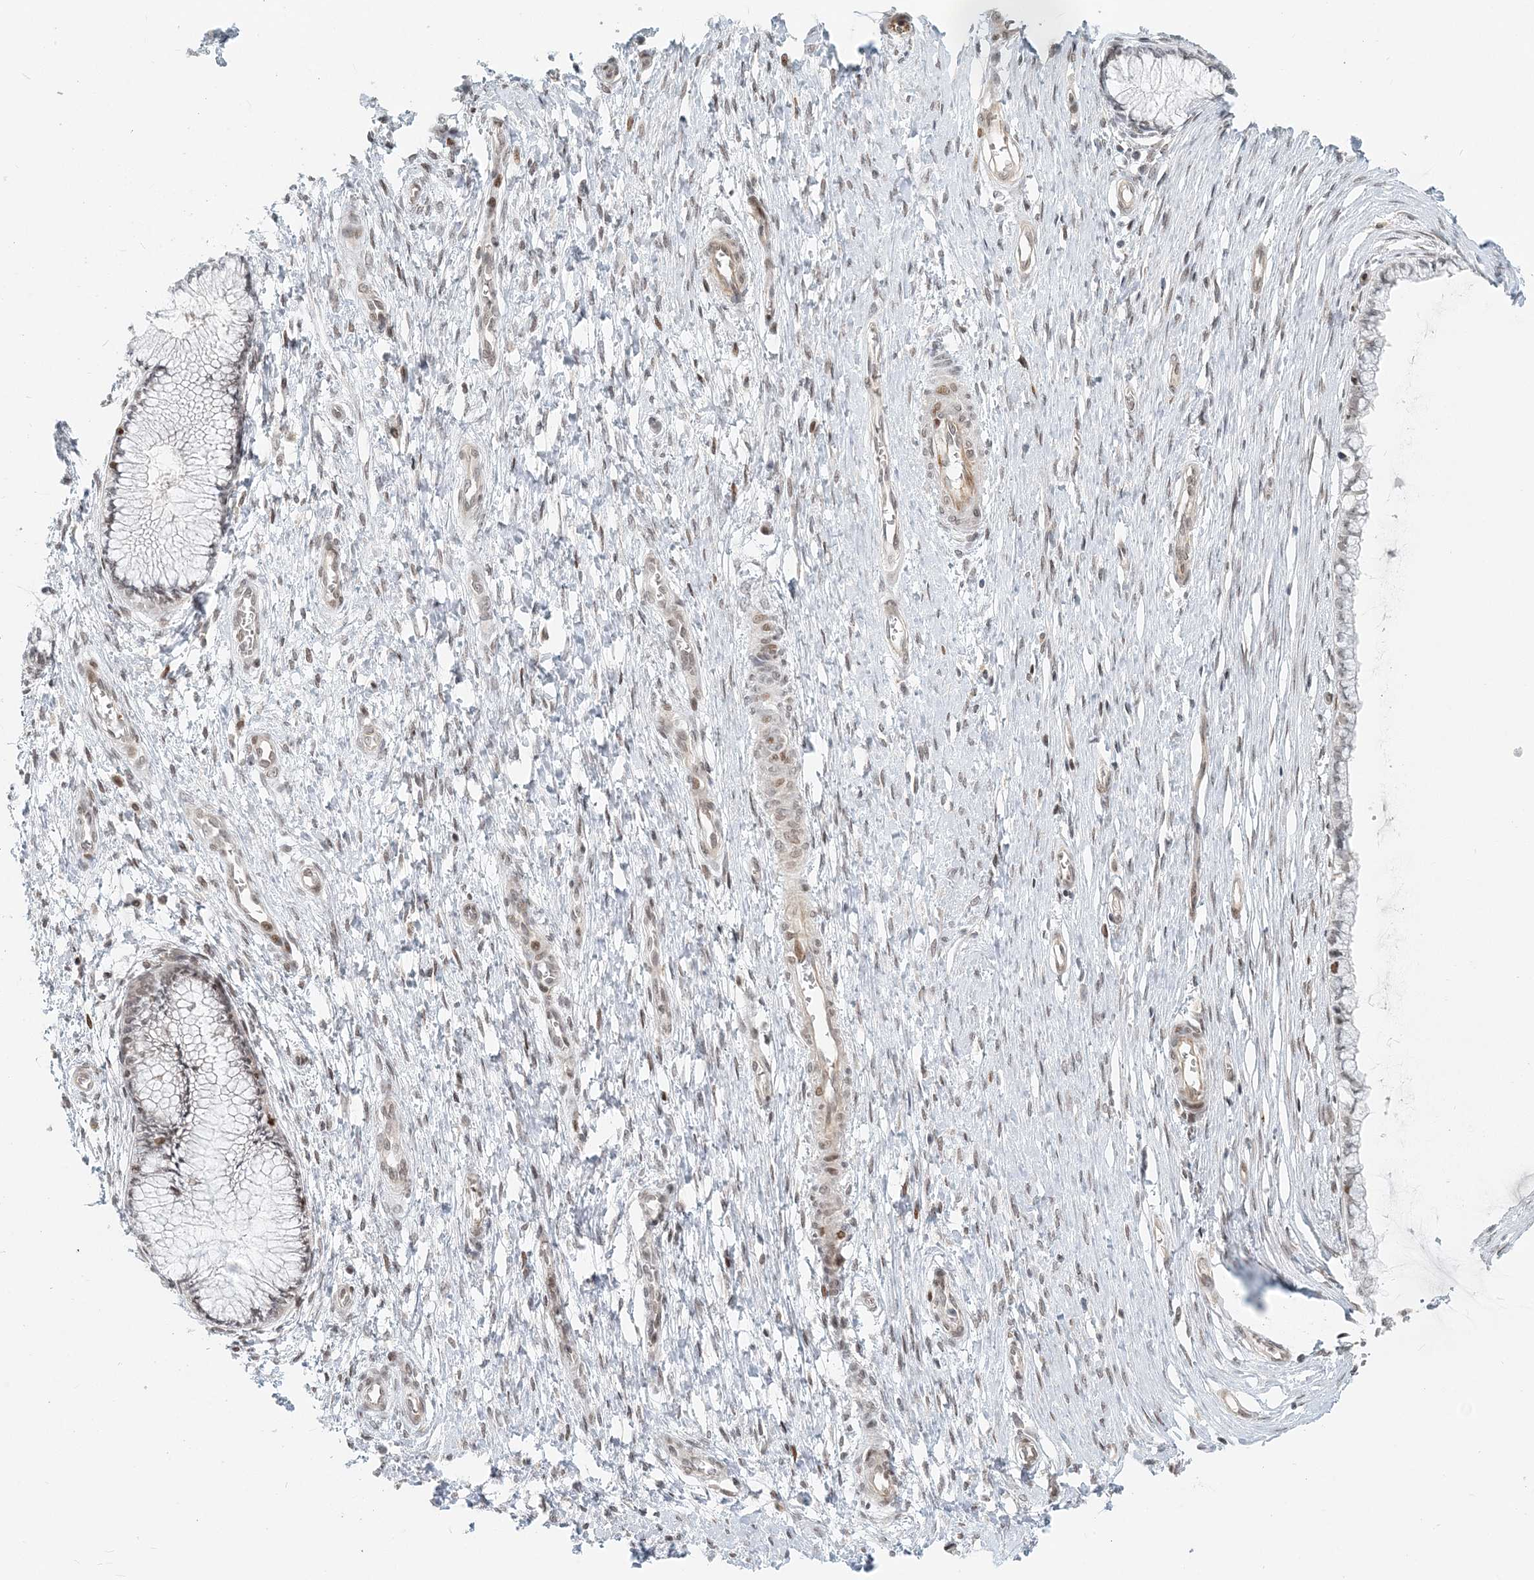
{"staining": {"intensity": "weak", "quantity": "<25%", "location": "nuclear"}, "tissue": "cervix", "cell_type": "Glandular cells", "image_type": "normal", "snomed": [{"axis": "morphology", "description": "Normal tissue, NOS"}, {"axis": "topography", "description": "Cervix"}], "caption": "Human cervix stained for a protein using immunohistochemistry exhibits no expression in glandular cells.", "gene": "BAZ1B", "patient": {"sex": "female", "age": 55}}